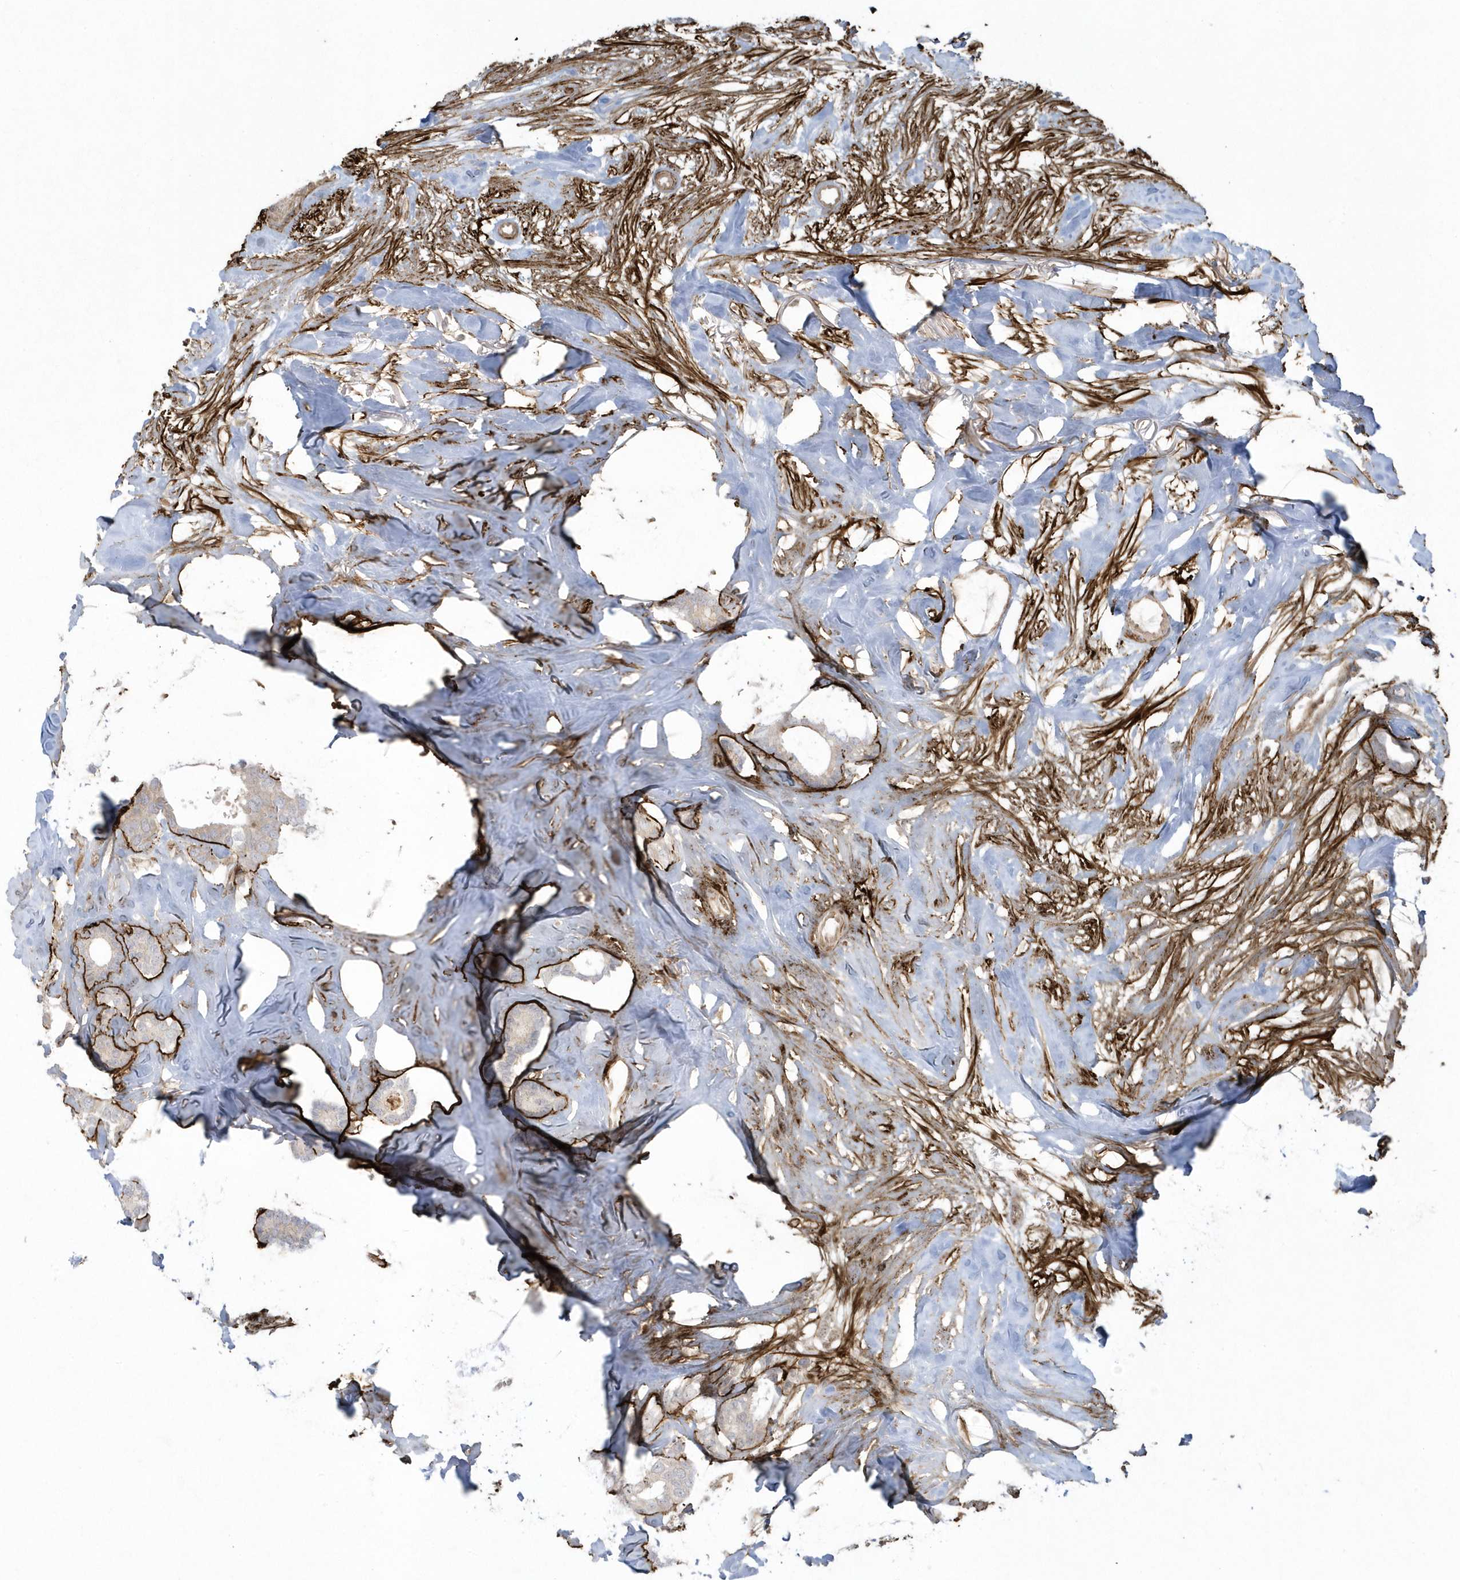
{"staining": {"intensity": "negative", "quantity": "none", "location": "none"}, "tissue": "breast cancer", "cell_type": "Tumor cells", "image_type": "cancer", "snomed": [{"axis": "morphology", "description": "Duct carcinoma"}, {"axis": "topography", "description": "Breast"}], "caption": "Immunohistochemical staining of breast cancer (invasive ductal carcinoma) exhibits no significant staining in tumor cells.", "gene": "MASP2", "patient": {"sex": "female", "age": 87}}